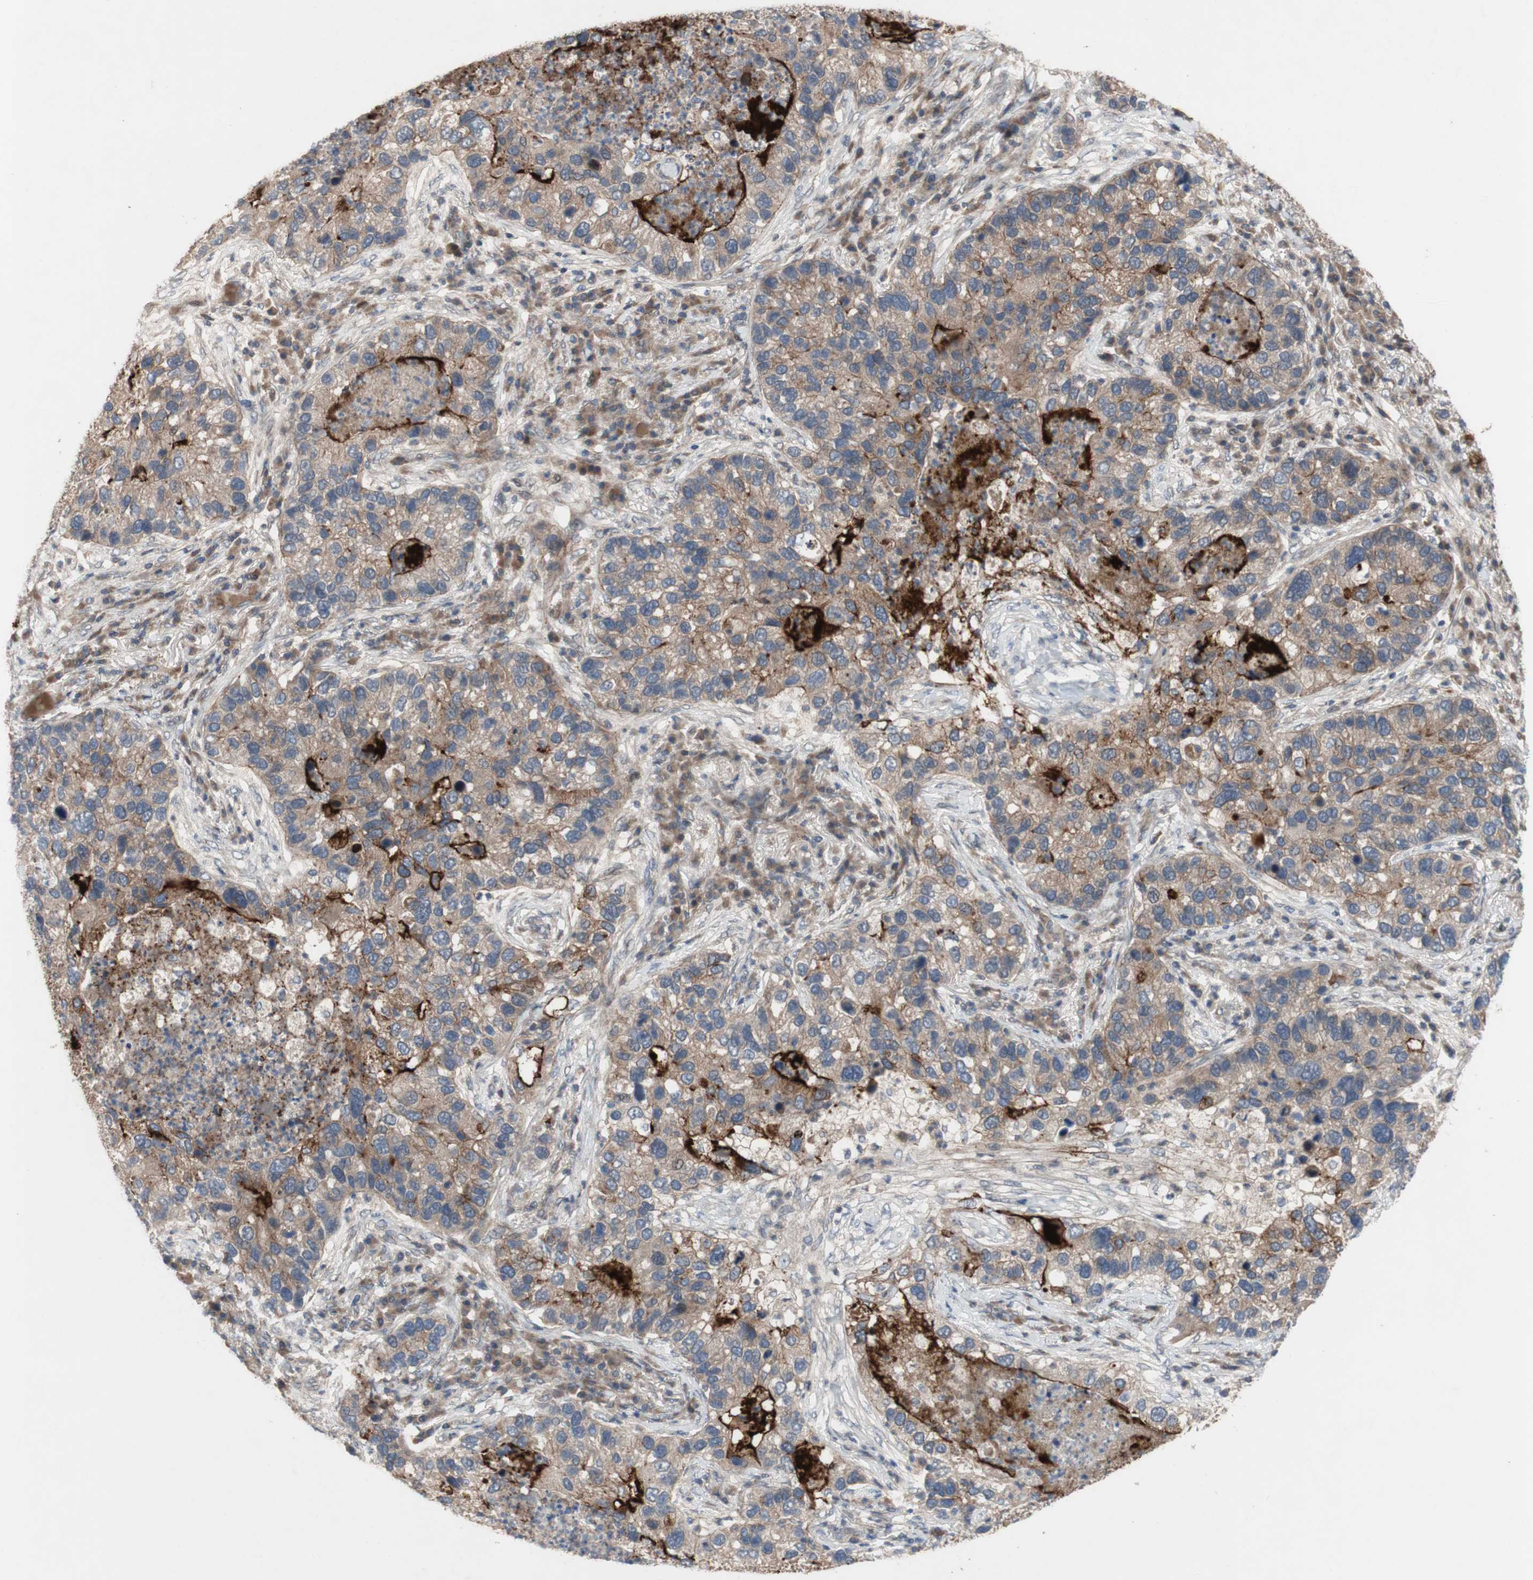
{"staining": {"intensity": "moderate", "quantity": ">75%", "location": "cytoplasmic/membranous"}, "tissue": "lung cancer", "cell_type": "Tumor cells", "image_type": "cancer", "snomed": [{"axis": "morphology", "description": "Normal tissue, NOS"}, {"axis": "morphology", "description": "Adenocarcinoma, NOS"}, {"axis": "topography", "description": "Bronchus"}, {"axis": "topography", "description": "Lung"}], "caption": "Immunohistochemical staining of adenocarcinoma (lung) shows moderate cytoplasmic/membranous protein staining in about >75% of tumor cells.", "gene": "OAZ1", "patient": {"sex": "male", "age": 54}}